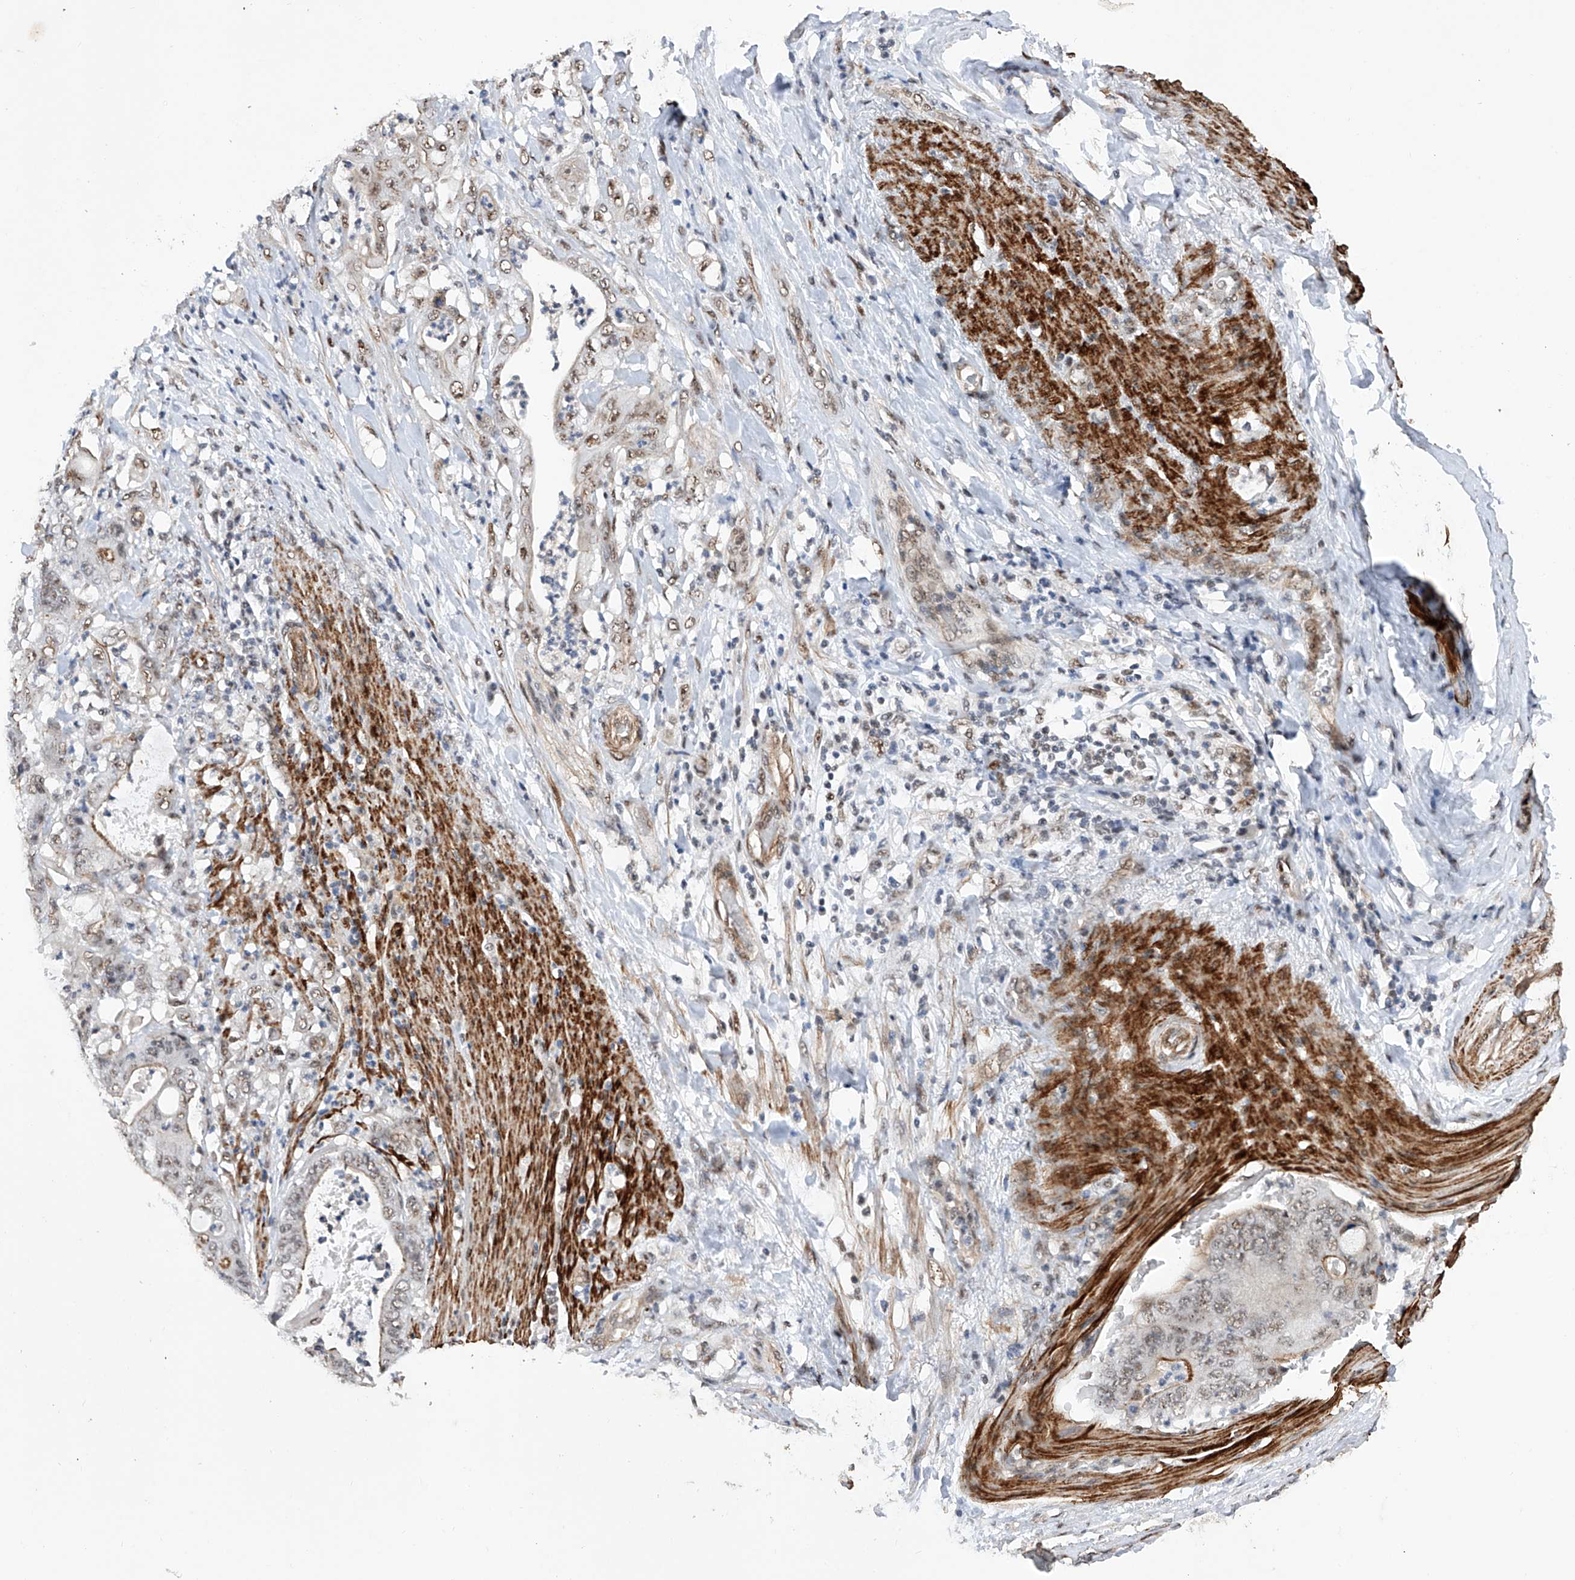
{"staining": {"intensity": "weak", "quantity": ">75%", "location": "nuclear"}, "tissue": "stomach cancer", "cell_type": "Tumor cells", "image_type": "cancer", "snomed": [{"axis": "morphology", "description": "Adenocarcinoma, NOS"}, {"axis": "topography", "description": "Stomach"}], "caption": "Immunohistochemical staining of human adenocarcinoma (stomach) shows low levels of weak nuclear positivity in approximately >75% of tumor cells.", "gene": "NFATC4", "patient": {"sex": "female", "age": 73}}